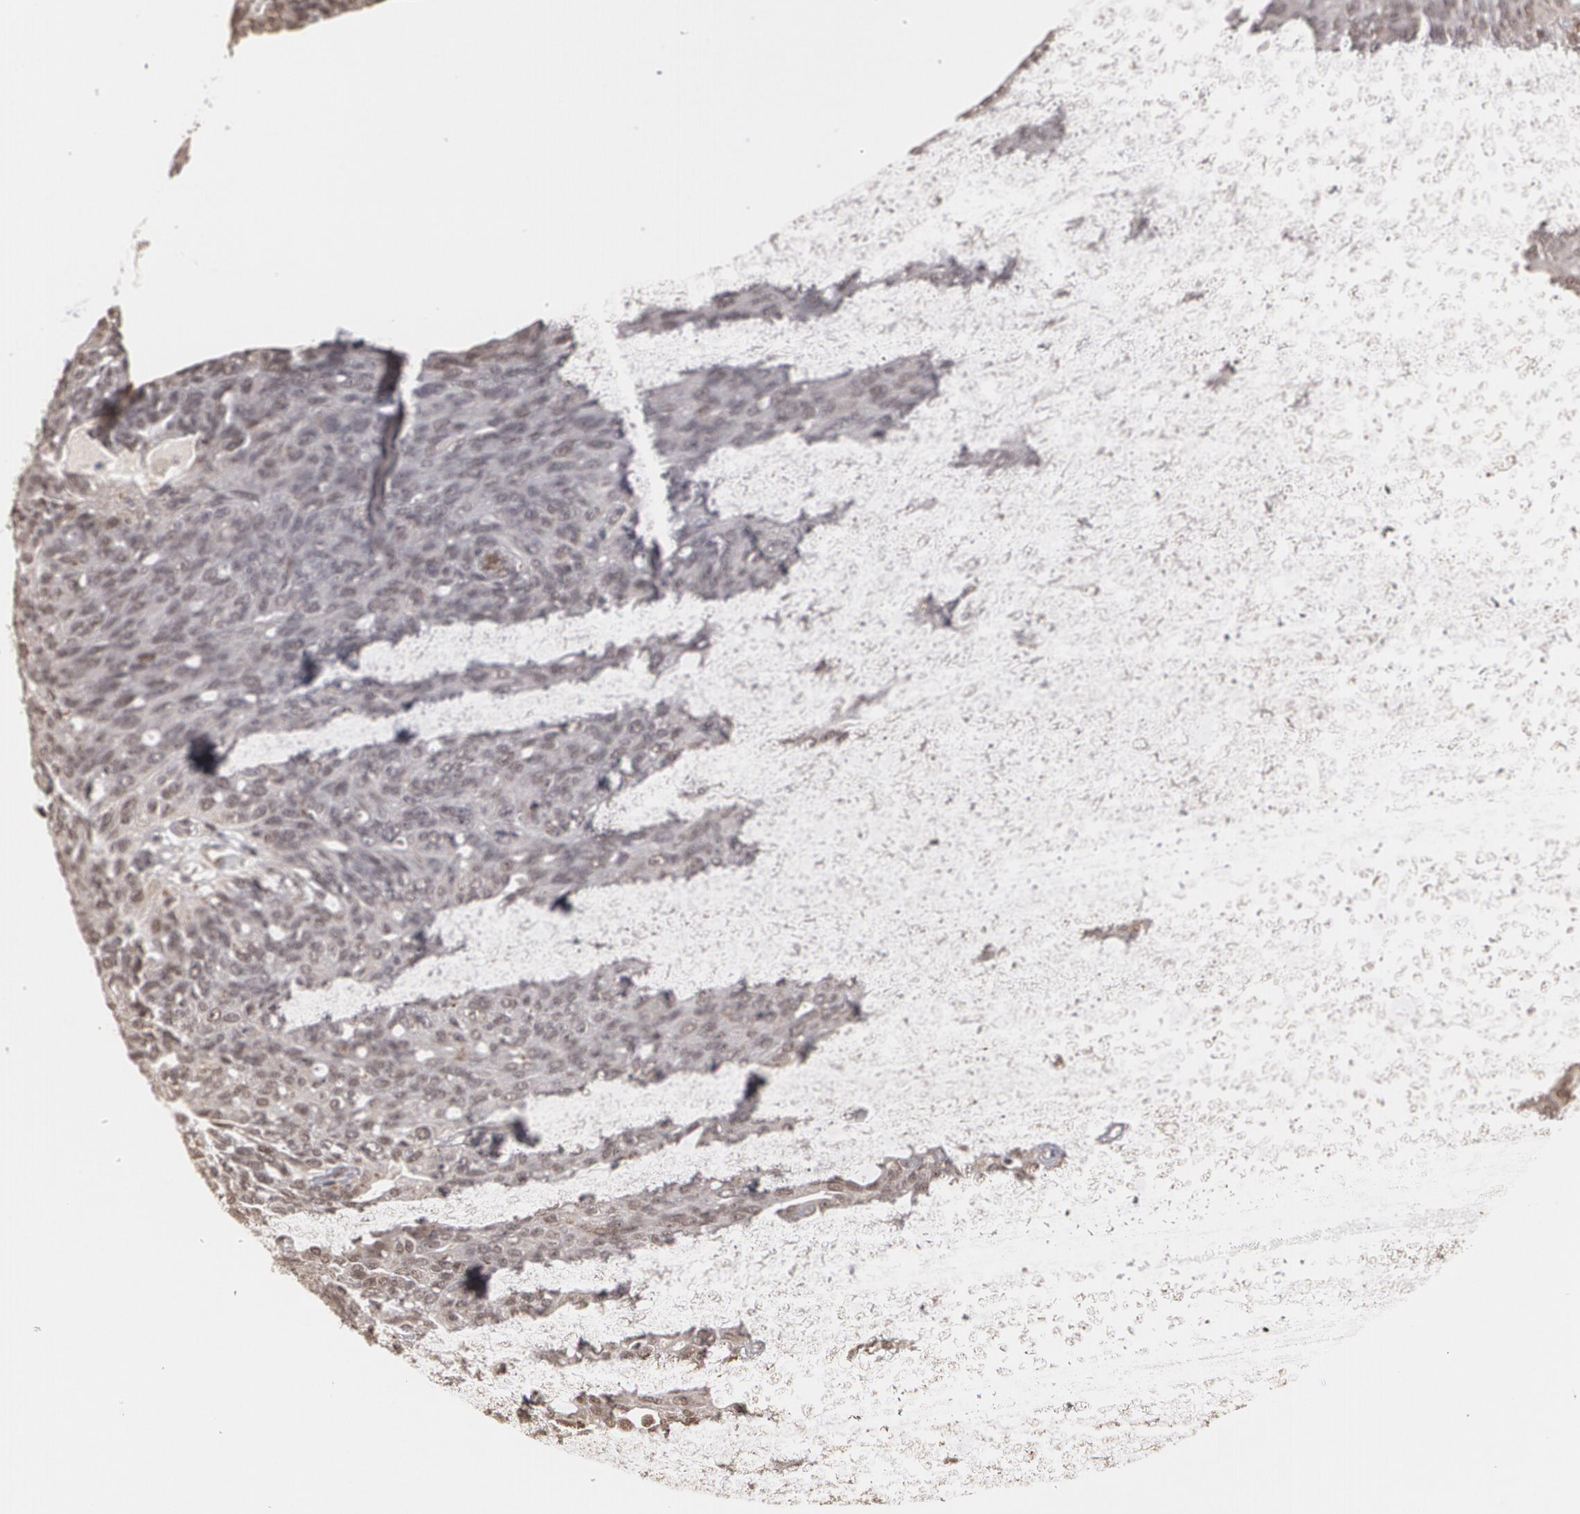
{"staining": {"intensity": "weak", "quantity": "25%-75%", "location": "nuclear"}, "tissue": "ovarian cancer", "cell_type": "Tumor cells", "image_type": "cancer", "snomed": [{"axis": "morphology", "description": "Carcinoma, endometroid"}, {"axis": "topography", "description": "Ovary"}], "caption": "High-magnification brightfield microscopy of endometroid carcinoma (ovarian) stained with DAB (3,3'-diaminobenzidine) (brown) and counterstained with hematoxylin (blue). tumor cells exhibit weak nuclear expression is identified in approximately25%-75% of cells. (DAB (3,3'-diaminobenzidine) IHC with brightfield microscopy, high magnification).", "gene": "ZNF75A", "patient": {"sex": "female", "age": 60}}